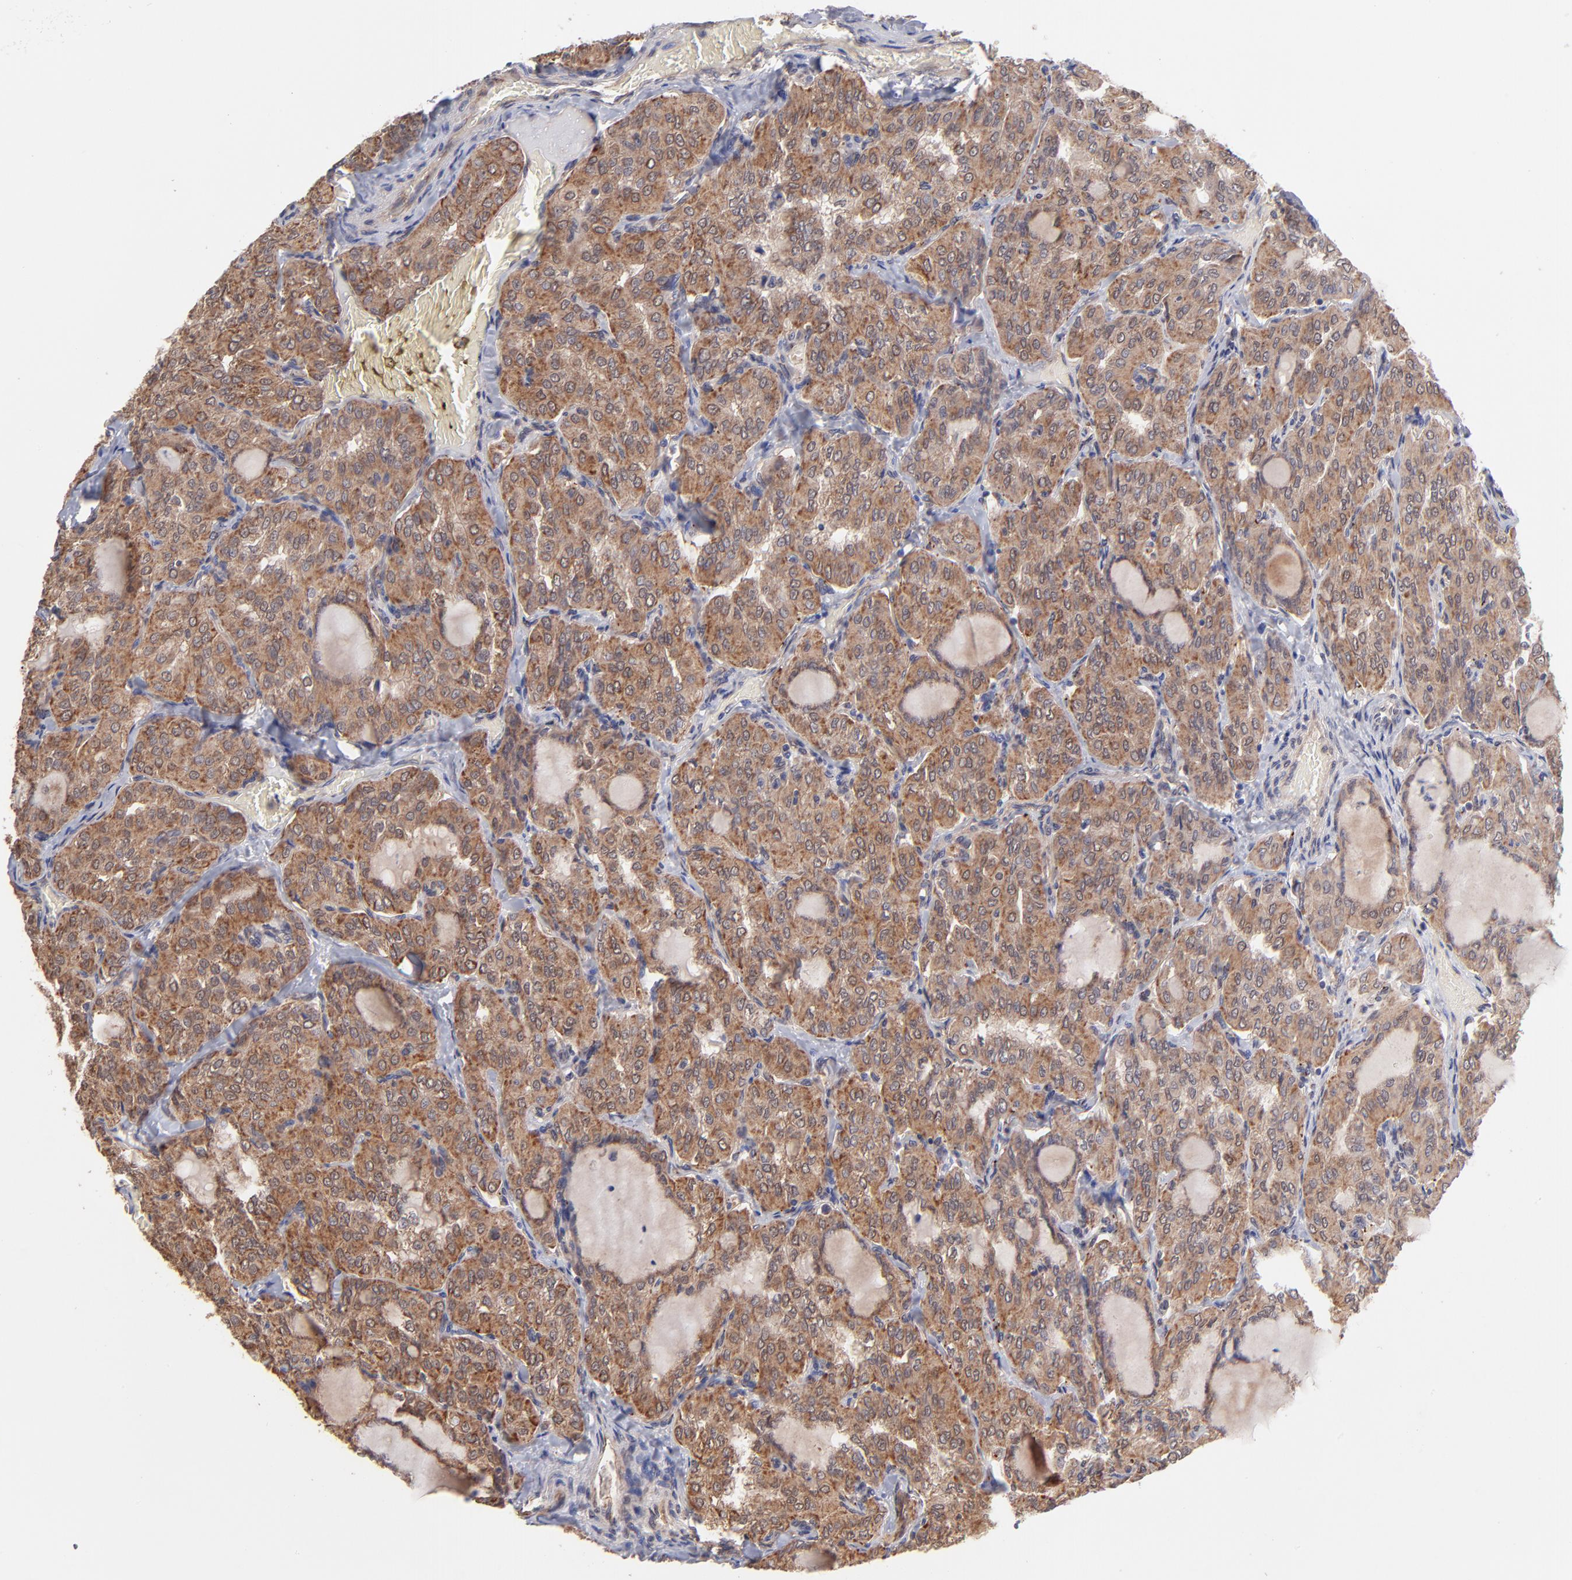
{"staining": {"intensity": "moderate", "quantity": ">75%", "location": "cytoplasmic/membranous"}, "tissue": "thyroid cancer", "cell_type": "Tumor cells", "image_type": "cancer", "snomed": [{"axis": "morphology", "description": "Papillary adenocarcinoma, NOS"}, {"axis": "topography", "description": "Thyroid gland"}], "caption": "Human thyroid cancer stained with a brown dye displays moderate cytoplasmic/membranous positive staining in about >75% of tumor cells.", "gene": "UBE2H", "patient": {"sex": "male", "age": 20}}